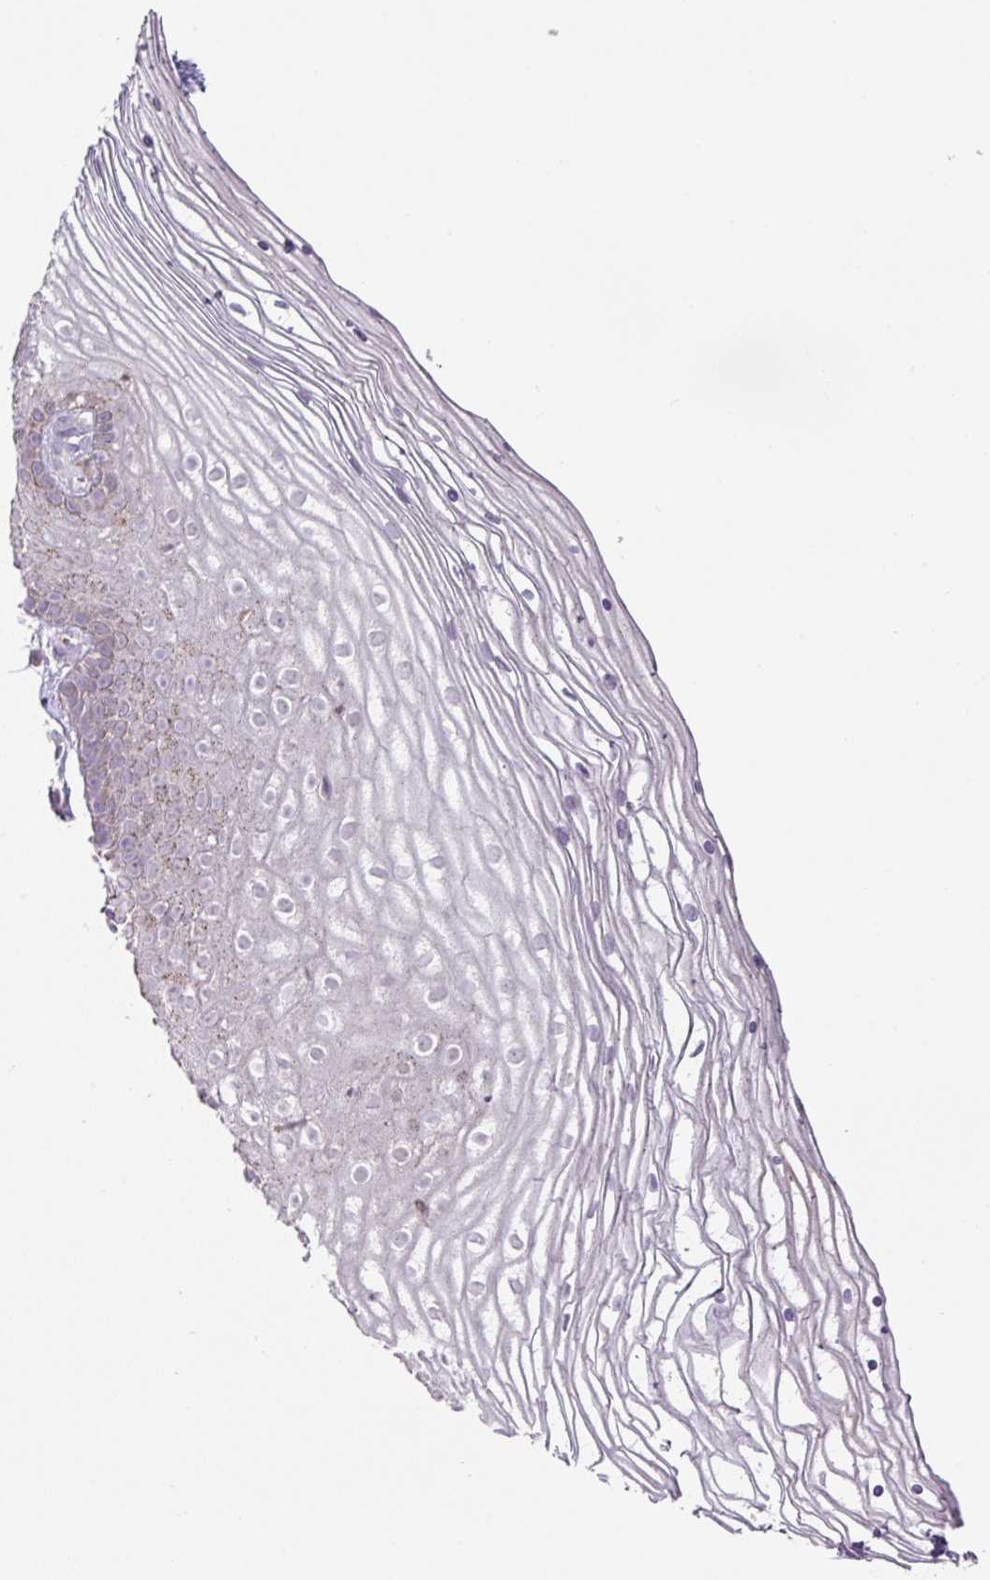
{"staining": {"intensity": "negative", "quantity": "none", "location": "none"}, "tissue": "vagina", "cell_type": "Squamous epithelial cells", "image_type": "normal", "snomed": [{"axis": "morphology", "description": "Normal tissue, NOS"}, {"axis": "topography", "description": "Vagina"}], "caption": "Immunohistochemical staining of benign vagina exhibits no significant staining in squamous epithelial cells. Brightfield microscopy of immunohistochemistry (IHC) stained with DAB (brown) and hematoxylin (blue), captured at high magnification.", "gene": "PLEKHH3", "patient": {"sex": "female", "age": 56}}